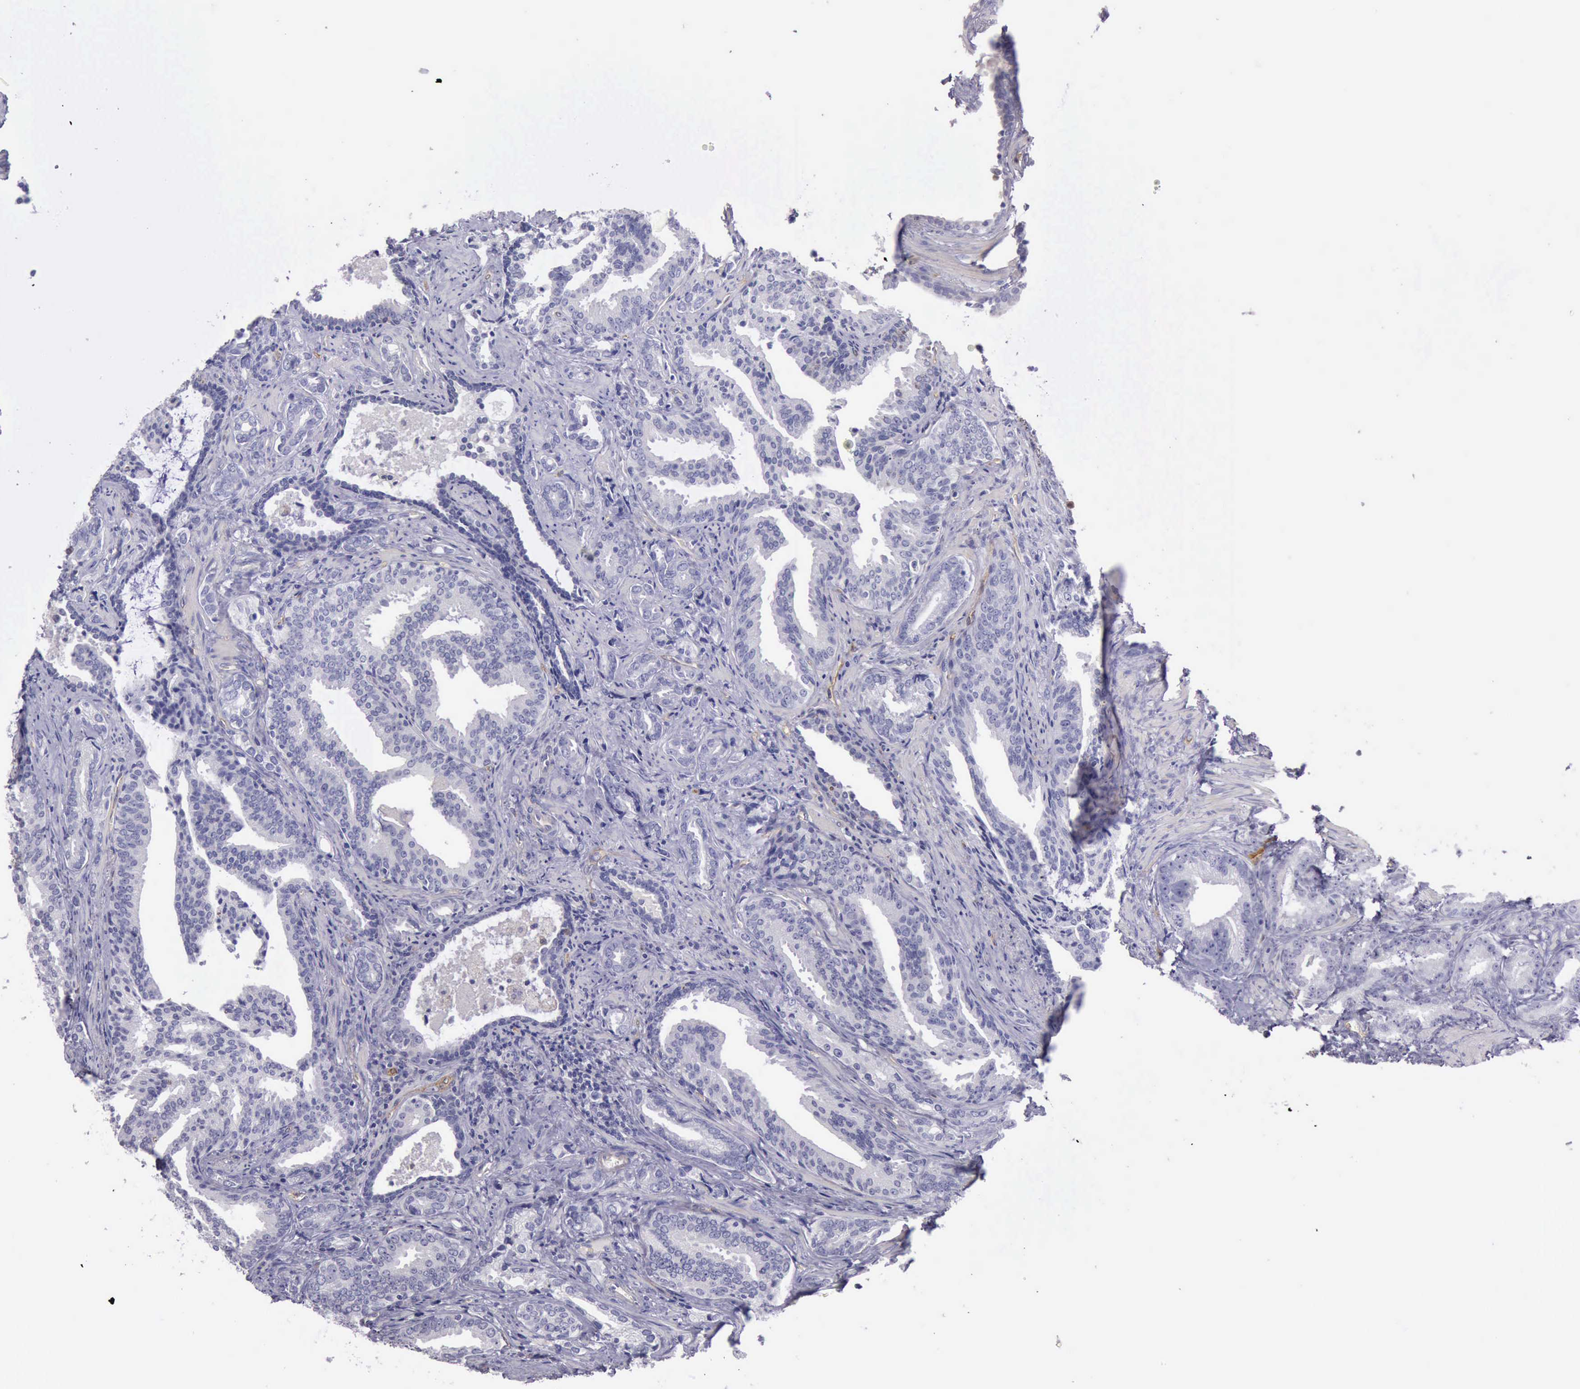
{"staining": {"intensity": "negative", "quantity": "none", "location": "none"}, "tissue": "prostate cancer", "cell_type": "Tumor cells", "image_type": "cancer", "snomed": [{"axis": "morphology", "description": "Adenocarcinoma, Medium grade"}, {"axis": "topography", "description": "Prostate"}], "caption": "A micrograph of human prostate cancer is negative for staining in tumor cells. The staining is performed using DAB brown chromogen with nuclei counter-stained in using hematoxylin.", "gene": "TCEANC", "patient": {"sex": "male", "age": 67}}